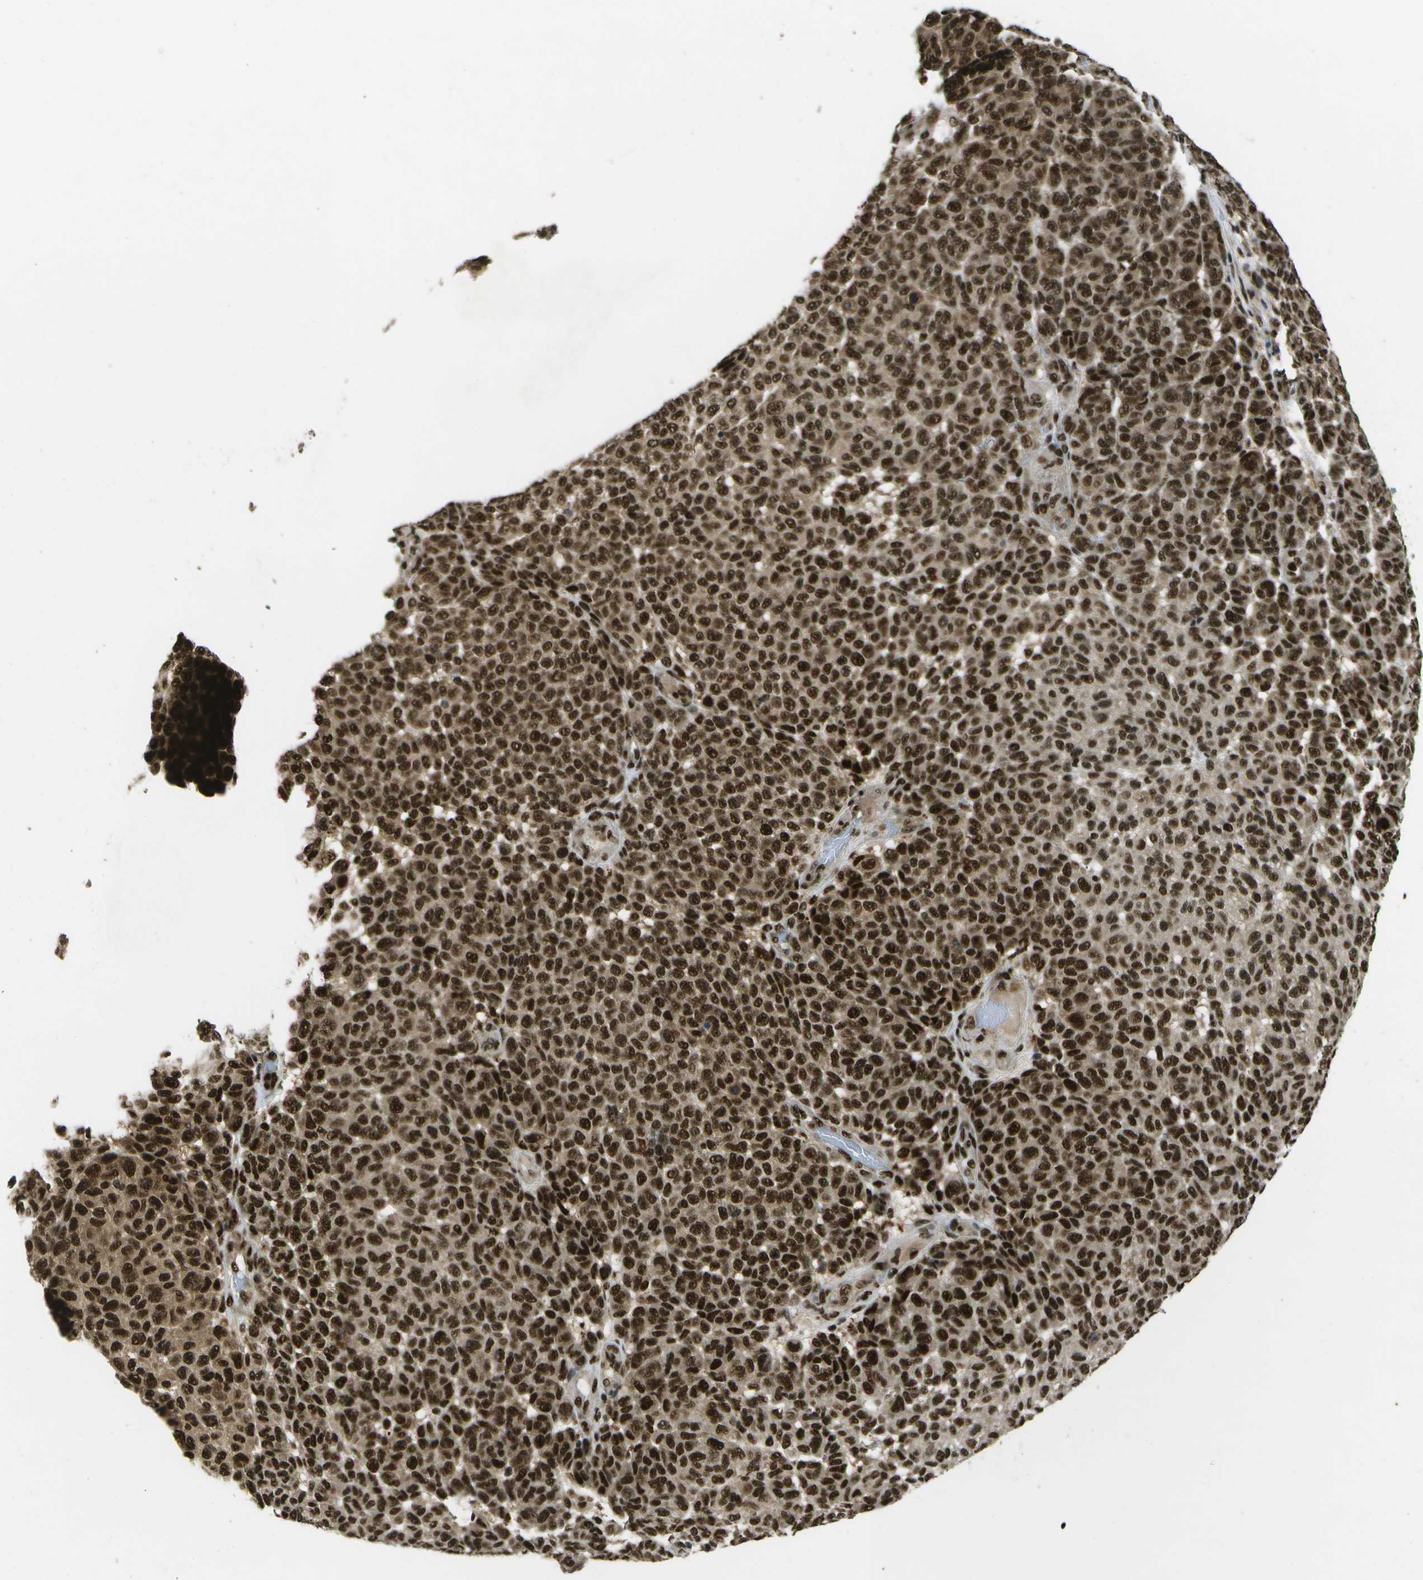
{"staining": {"intensity": "strong", "quantity": ">75%", "location": "cytoplasmic/membranous,nuclear"}, "tissue": "melanoma", "cell_type": "Tumor cells", "image_type": "cancer", "snomed": [{"axis": "morphology", "description": "Malignant melanoma, NOS"}, {"axis": "topography", "description": "Skin"}], "caption": "Melanoma was stained to show a protein in brown. There is high levels of strong cytoplasmic/membranous and nuclear positivity in approximately >75% of tumor cells.", "gene": "GANC", "patient": {"sex": "male", "age": 59}}